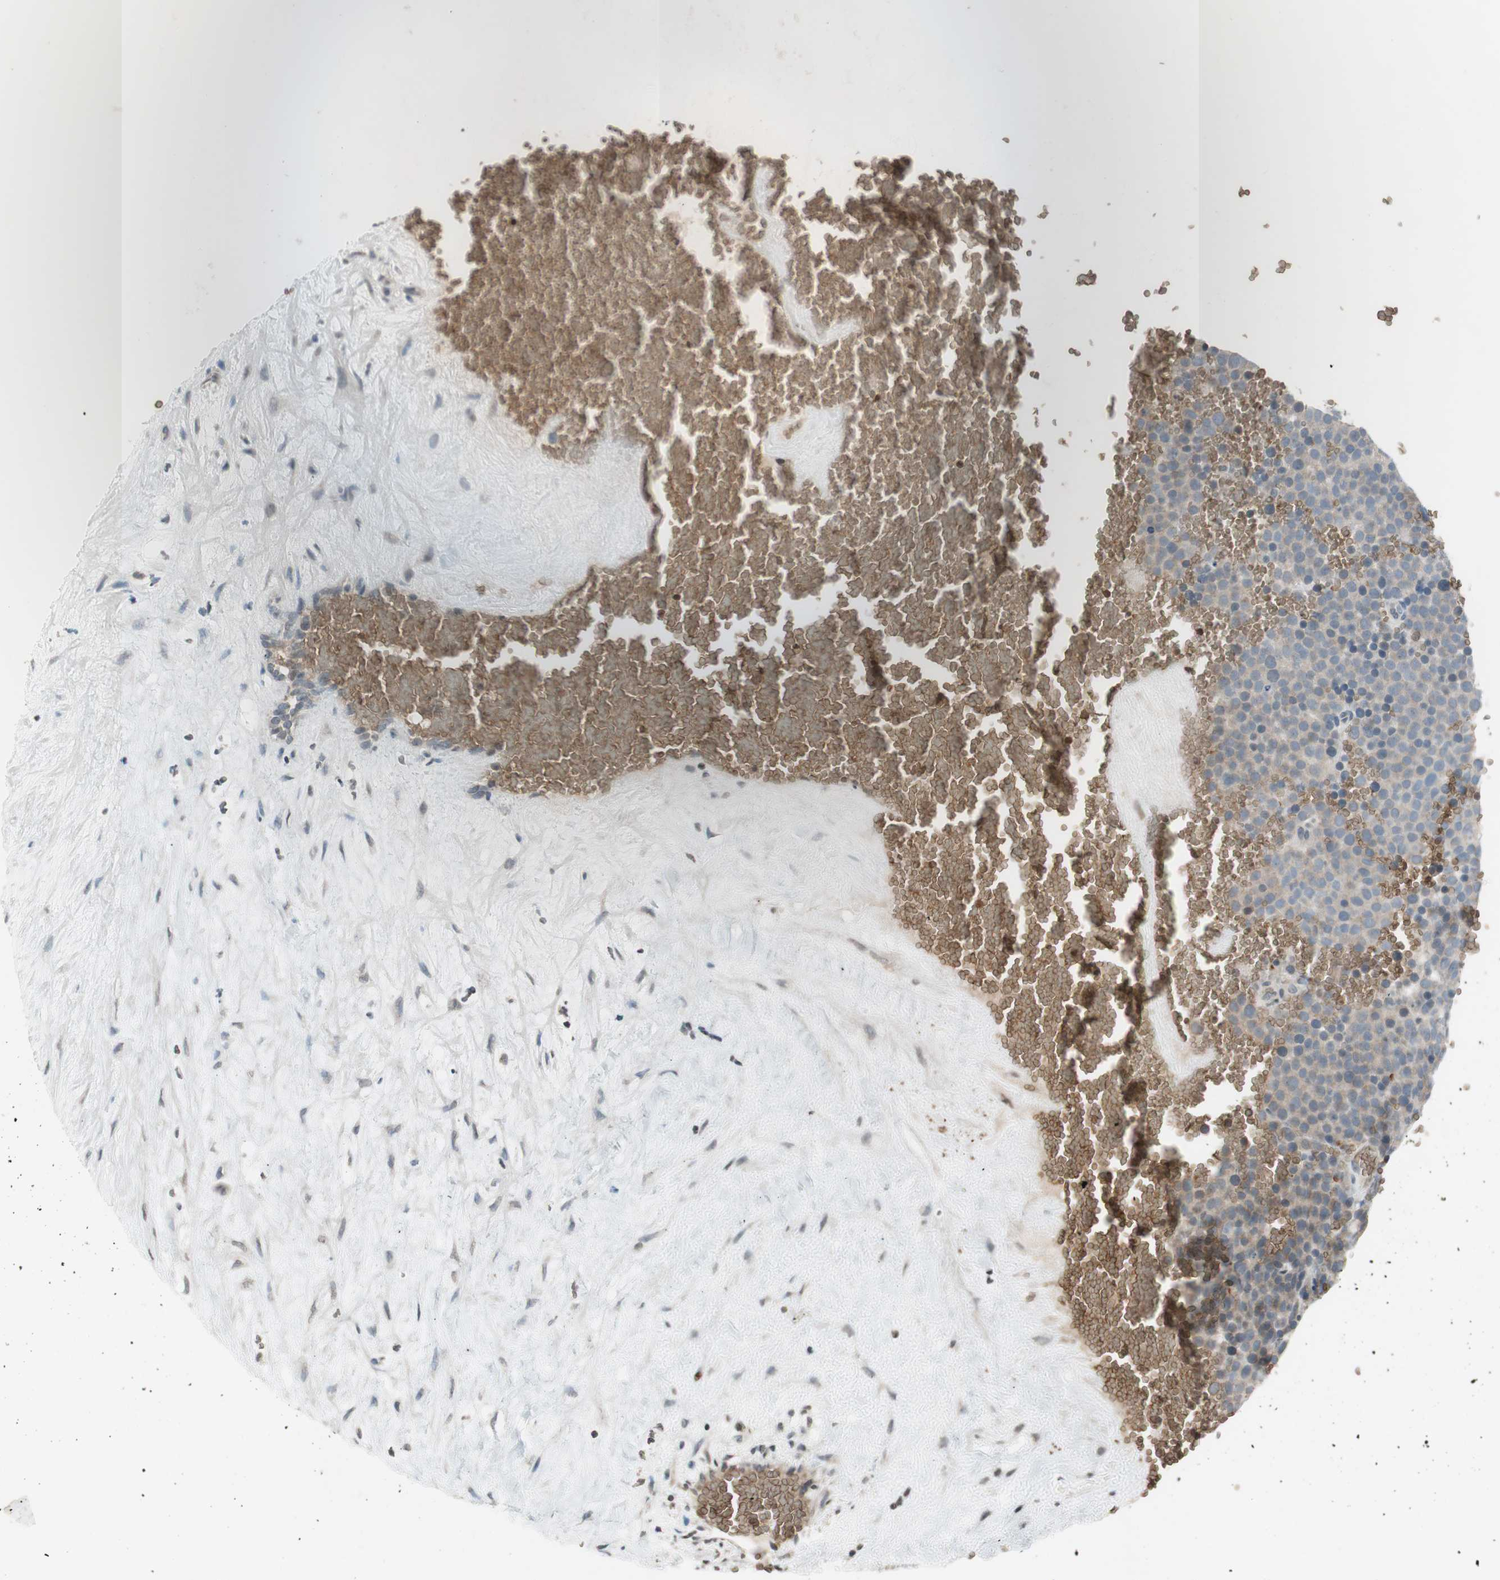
{"staining": {"intensity": "weak", "quantity": "25%-75%", "location": "cytoplasmic/membranous"}, "tissue": "testis cancer", "cell_type": "Tumor cells", "image_type": "cancer", "snomed": [{"axis": "morphology", "description": "Seminoma, NOS"}, {"axis": "topography", "description": "Testis"}], "caption": "Testis cancer (seminoma) stained for a protein (brown) exhibits weak cytoplasmic/membranous positive positivity in about 25%-75% of tumor cells.", "gene": "GYPC", "patient": {"sex": "male", "age": 71}}